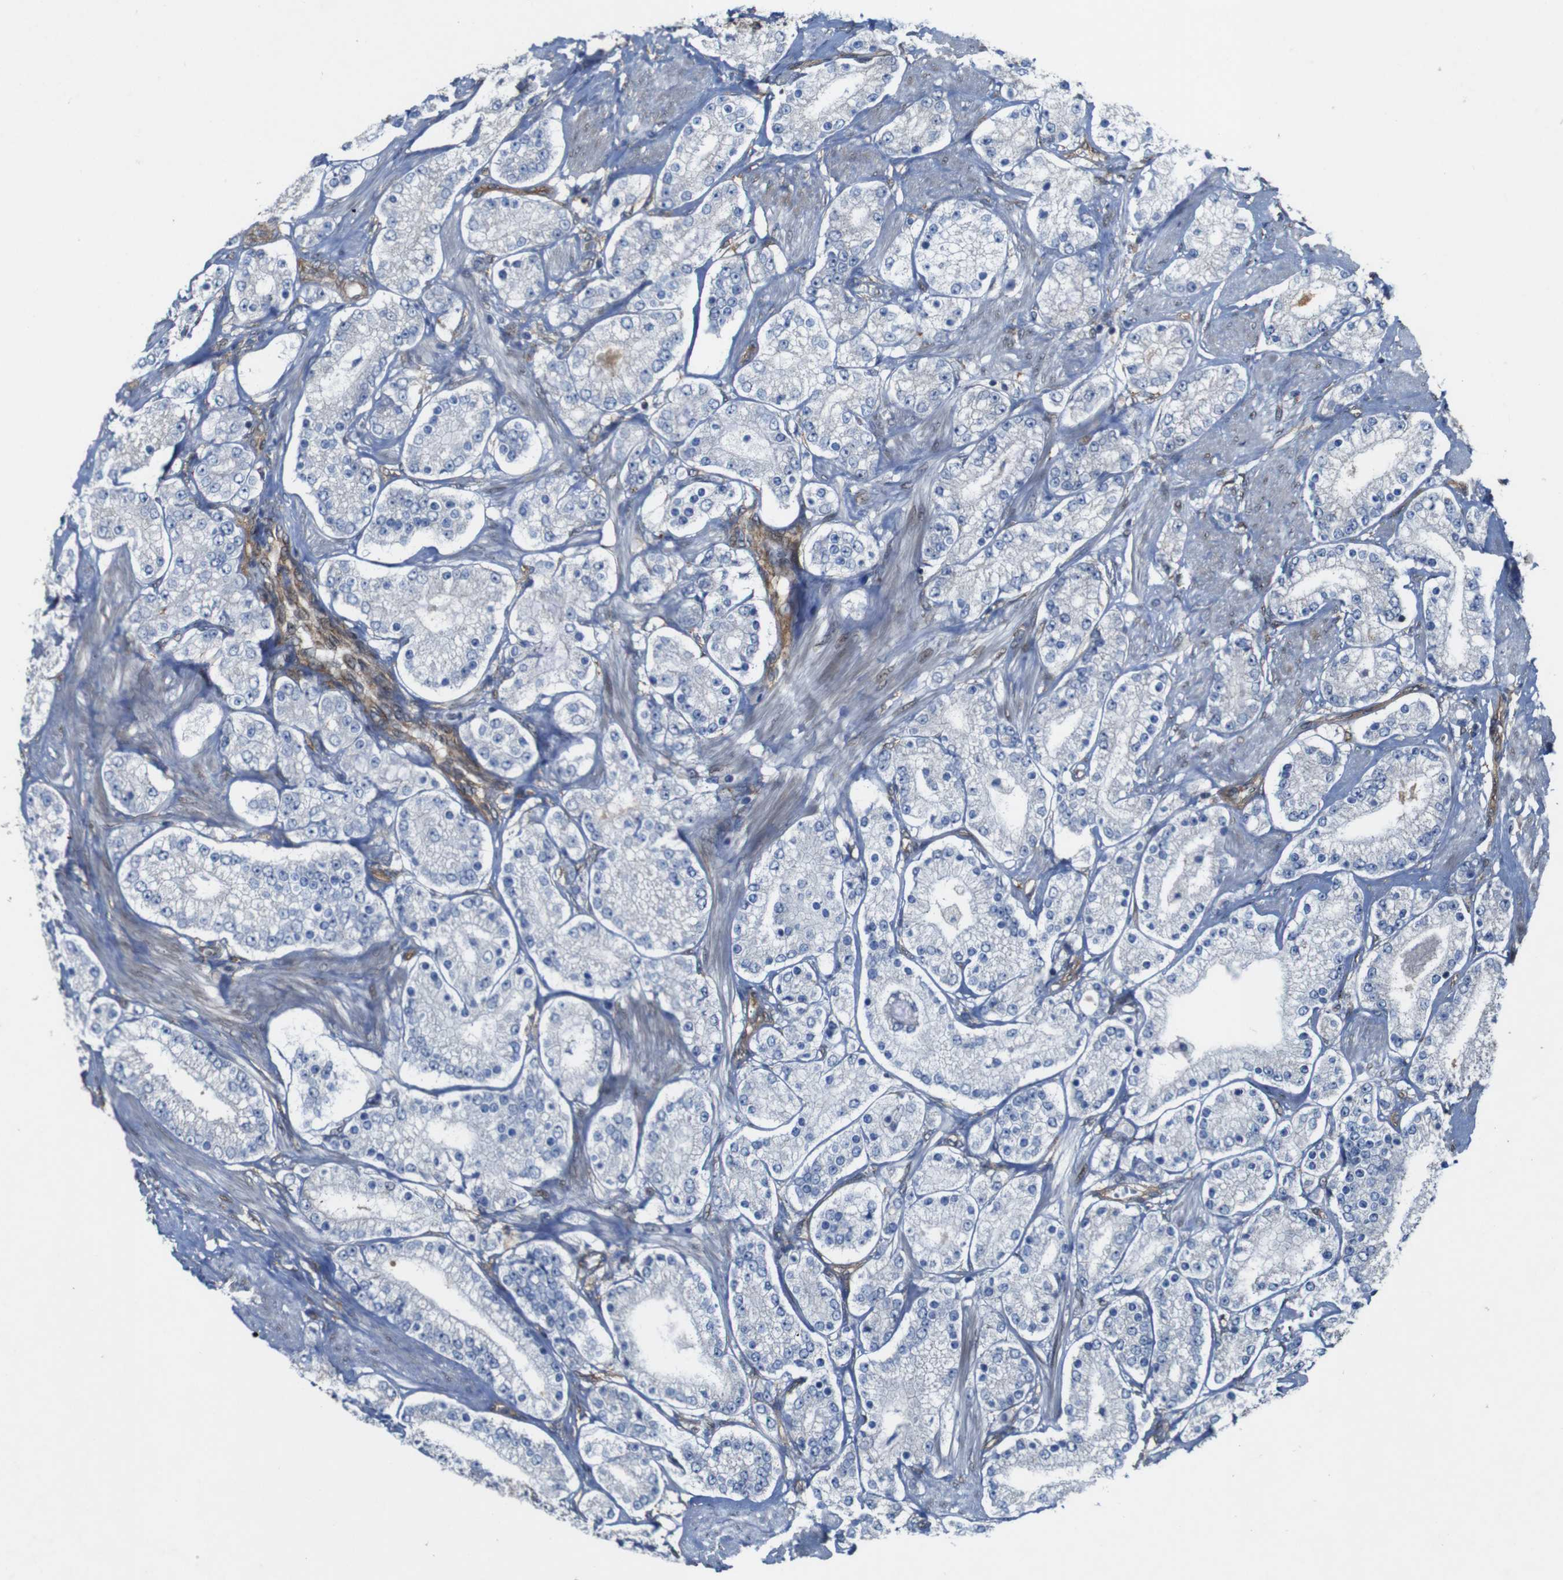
{"staining": {"intensity": "negative", "quantity": "none", "location": "none"}, "tissue": "prostate cancer", "cell_type": "Tumor cells", "image_type": "cancer", "snomed": [{"axis": "morphology", "description": "Adenocarcinoma, Low grade"}, {"axis": "topography", "description": "Prostate"}], "caption": "There is no significant positivity in tumor cells of prostate cancer (adenocarcinoma (low-grade)). (Brightfield microscopy of DAB immunohistochemistry (IHC) at high magnification).", "gene": "PTGER4", "patient": {"sex": "male", "age": 63}}